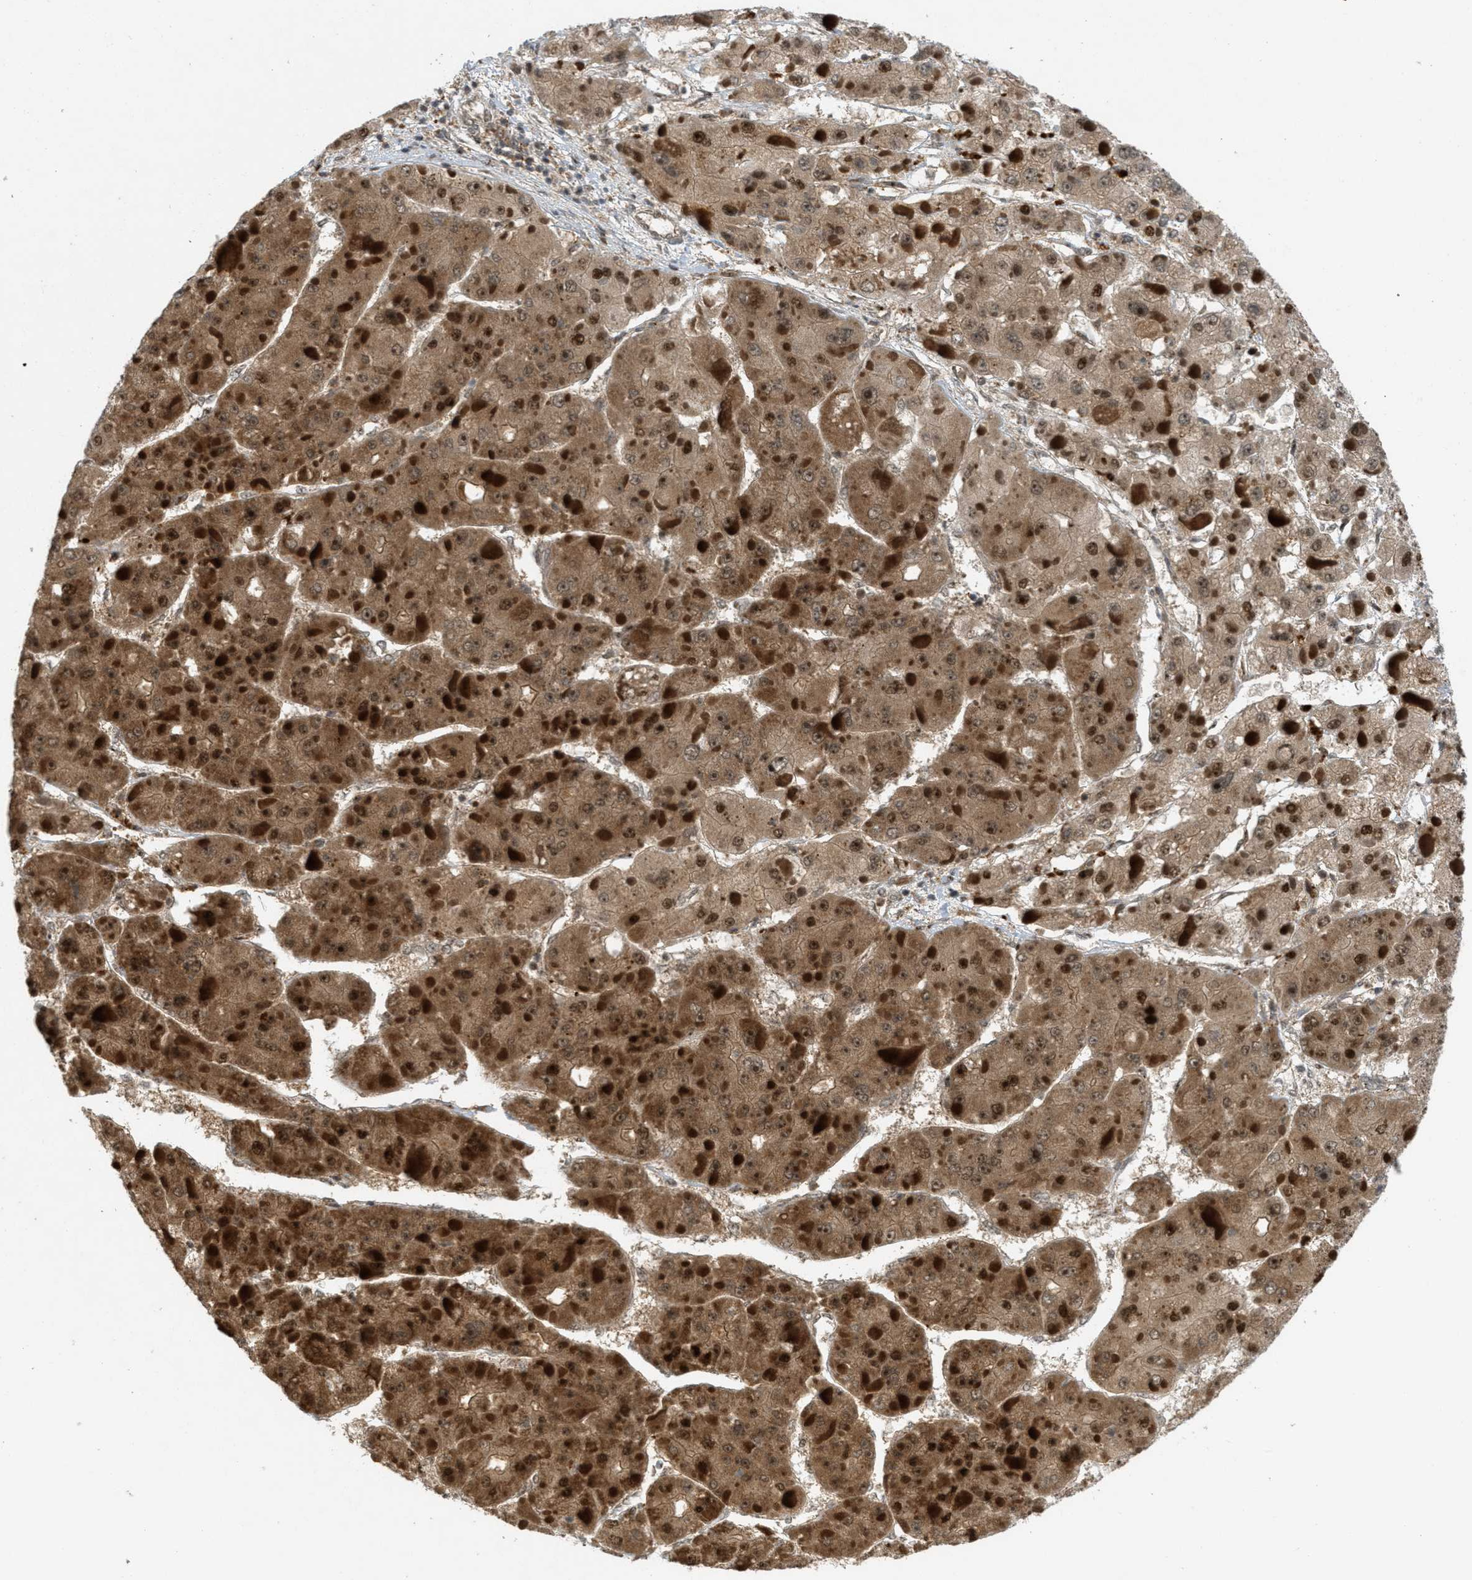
{"staining": {"intensity": "strong", "quantity": ">75%", "location": "cytoplasmic/membranous,nuclear"}, "tissue": "liver cancer", "cell_type": "Tumor cells", "image_type": "cancer", "snomed": [{"axis": "morphology", "description": "Carcinoma, Hepatocellular, NOS"}, {"axis": "topography", "description": "Liver"}], "caption": "Immunohistochemical staining of human hepatocellular carcinoma (liver) displays high levels of strong cytoplasmic/membranous and nuclear protein expression in approximately >75% of tumor cells. Using DAB (brown) and hematoxylin (blue) stains, captured at high magnification using brightfield microscopy.", "gene": "TLK1", "patient": {"sex": "female", "age": 73}}